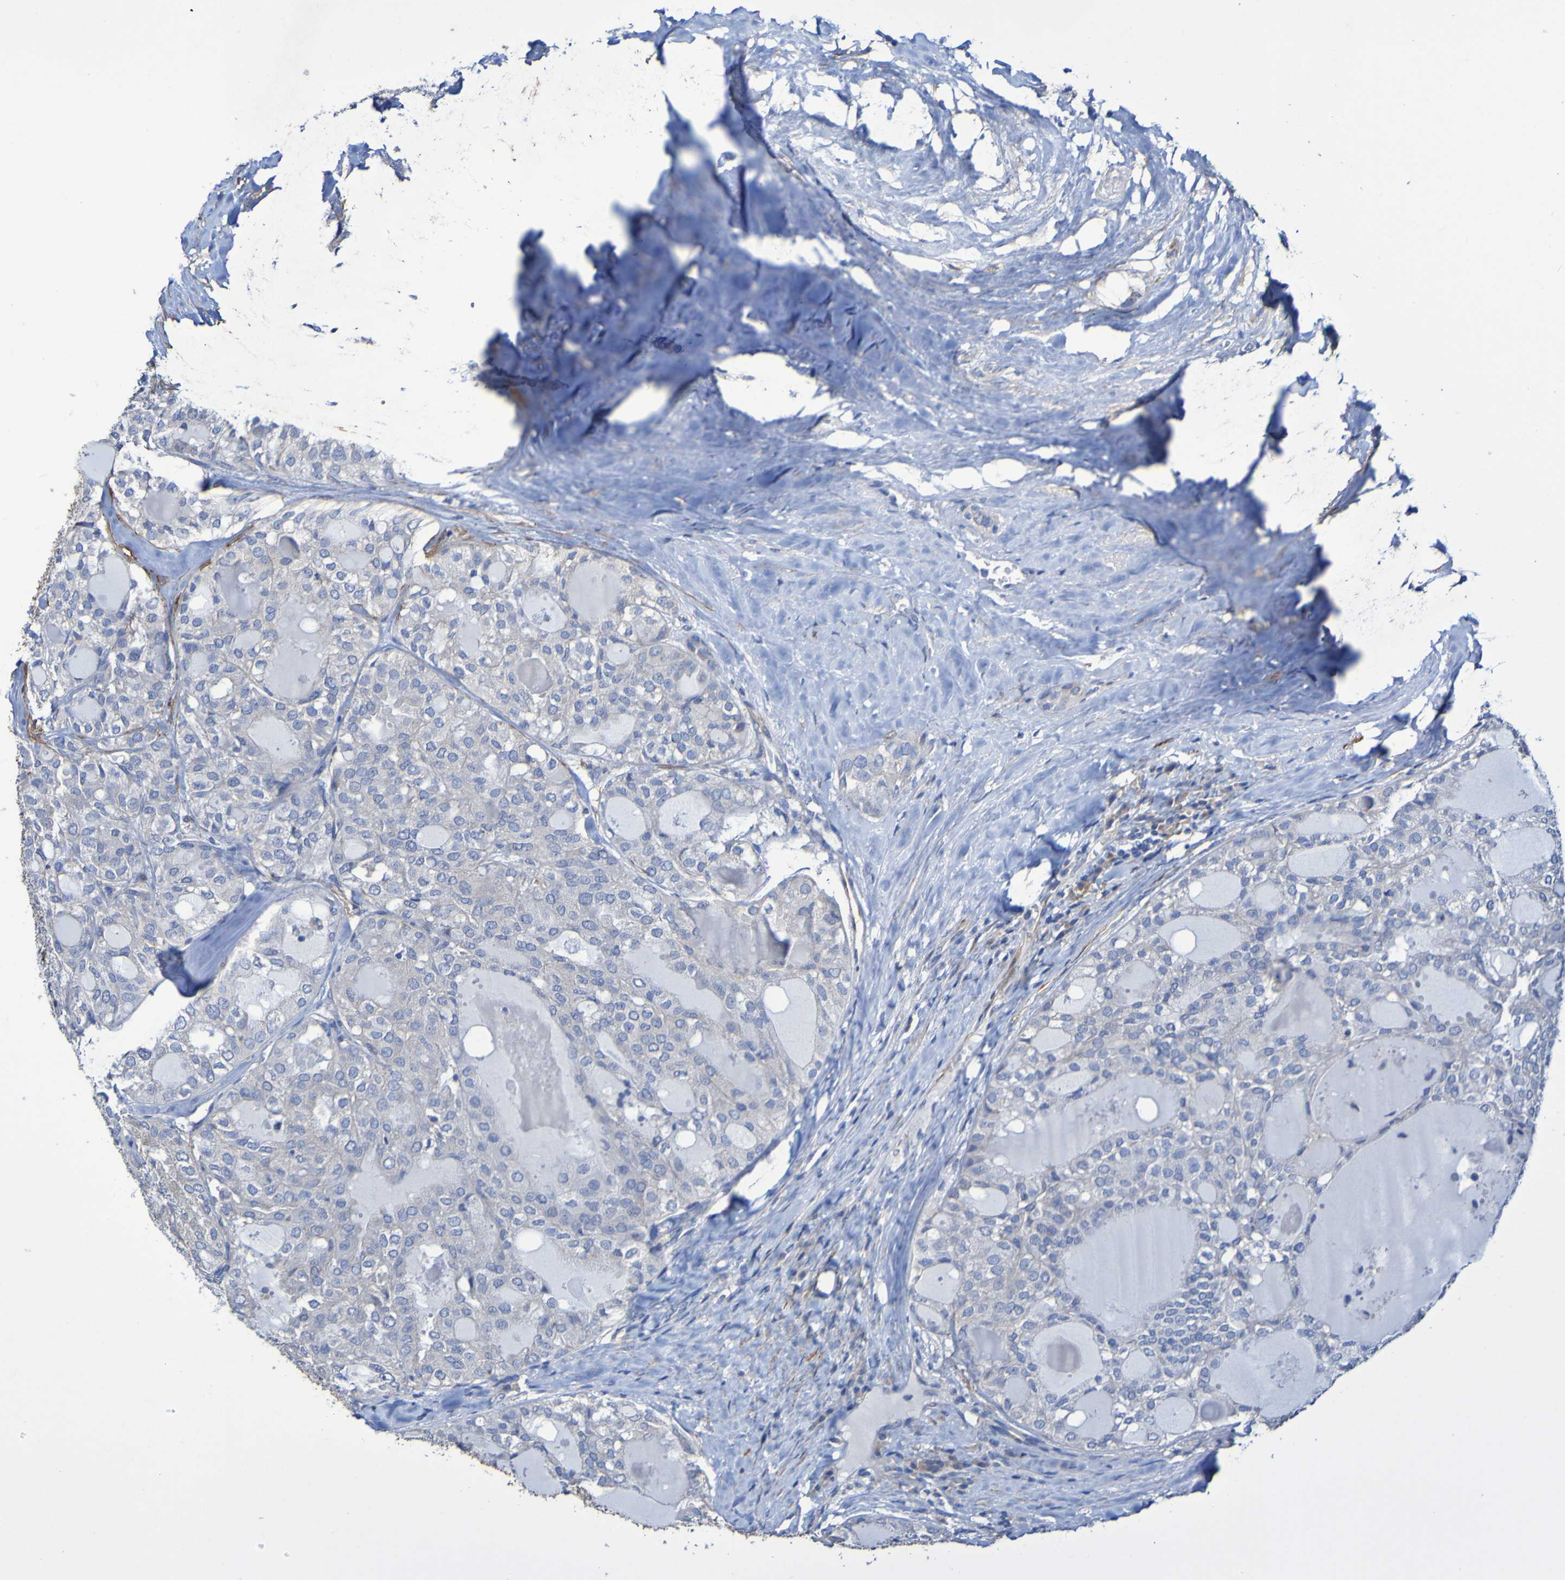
{"staining": {"intensity": "negative", "quantity": "none", "location": "none"}, "tissue": "thyroid cancer", "cell_type": "Tumor cells", "image_type": "cancer", "snomed": [{"axis": "morphology", "description": "Follicular adenoma carcinoma, NOS"}, {"axis": "topography", "description": "Thyroid gland"}], "caption": "Immunohistochemistry of thyroid cancer (follicular adenoma carcinoma) shows no staining in tumor cells.", "gene": "SRPRB", "patient": {"sex": "male", "age": 75}}